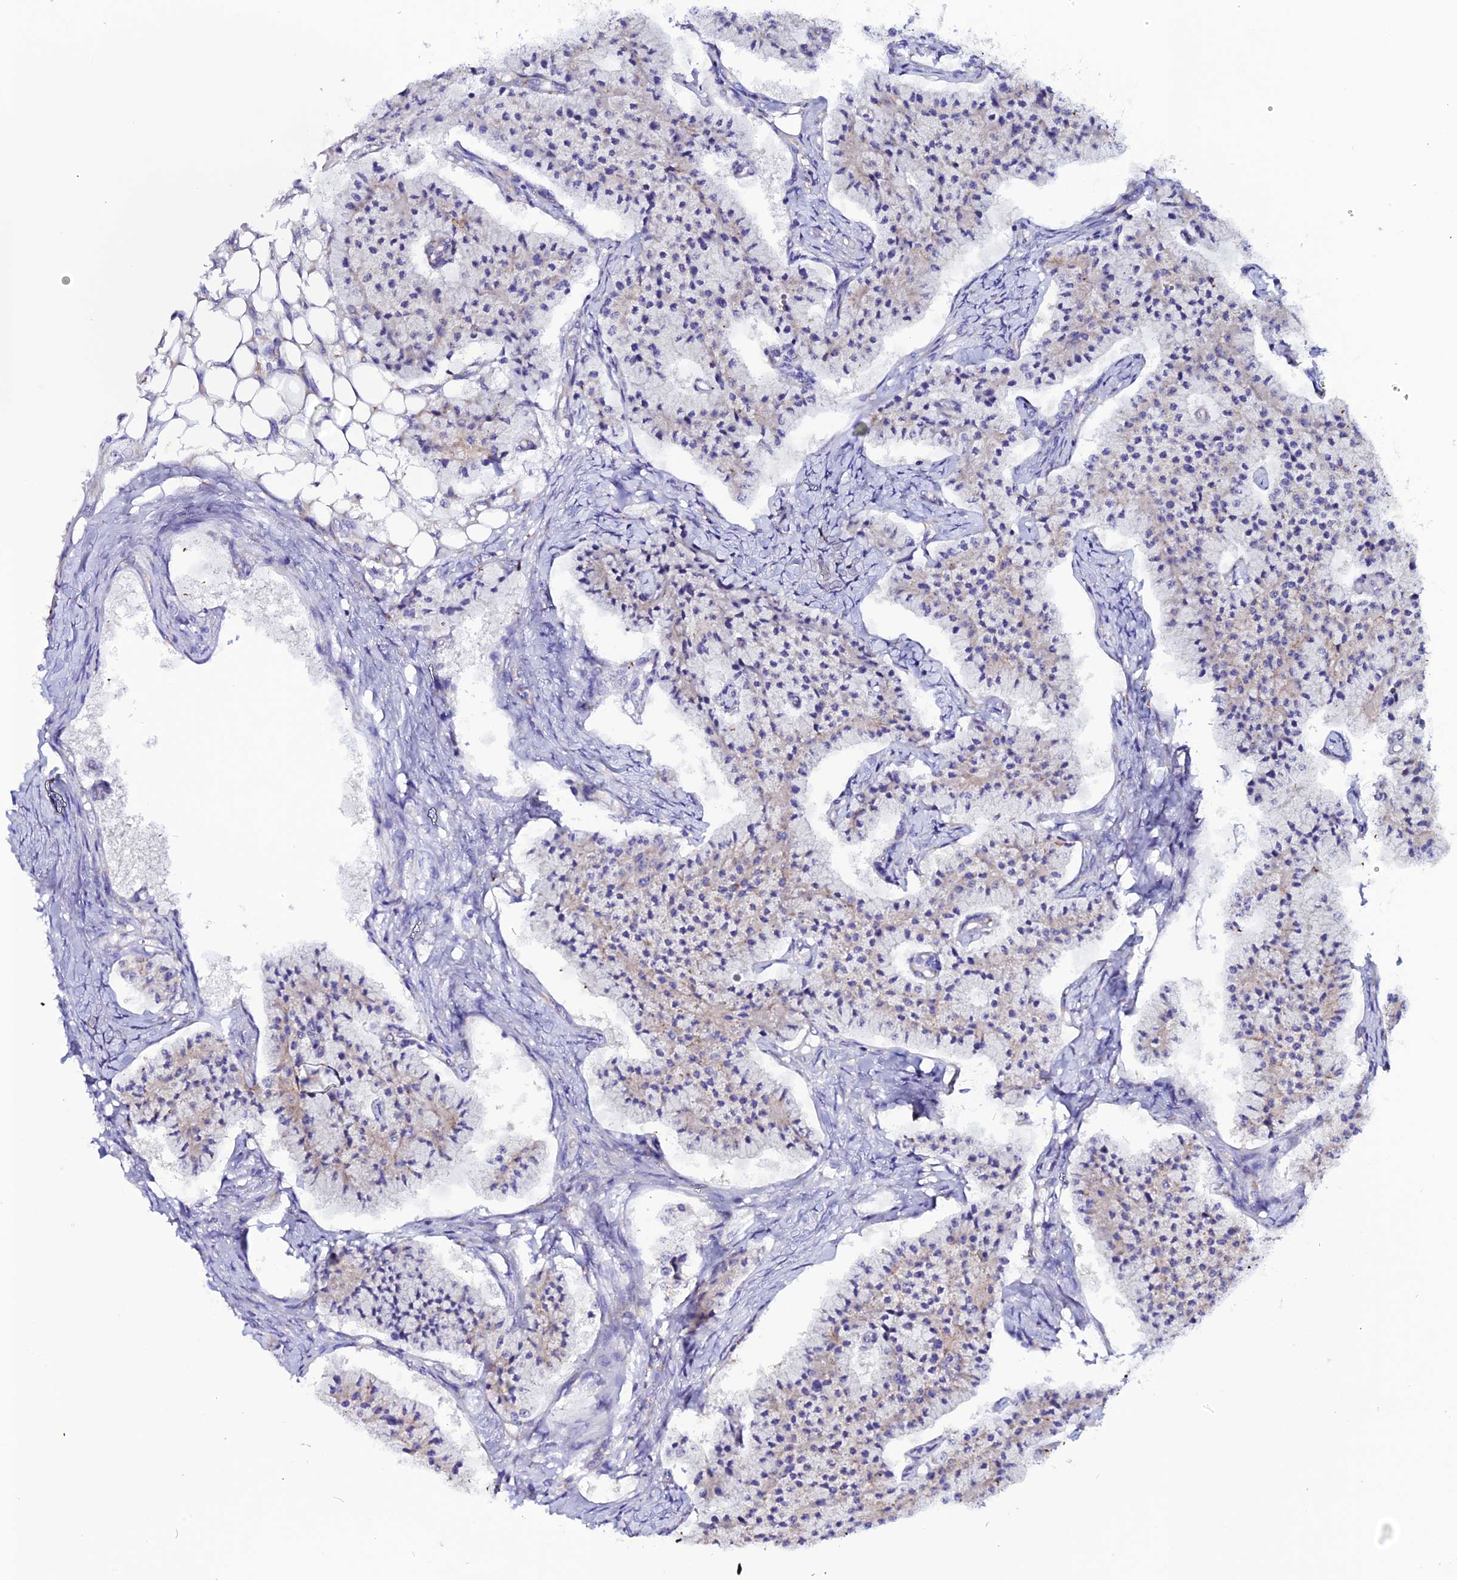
{"staining": {"intensity": "weak", "quantity": "<25%", "location": "cytoplasmic/membranous"}, "tissue": "carcinoid", "cell_type": "Tumor cells", "image_type": "cancer", "snomed": [{"axis": "morphology", "description": "Carcinoid, malignant, NOS"}, {"axis": "topography", "description": "Colon"}], "caption": "Human carcinoid stained for a protein using immunohistochemistry (IHC) exhibits no expression in tumor cells.", "gene": "EEF1G", "patient": {"sex": "female", "age": 52}}